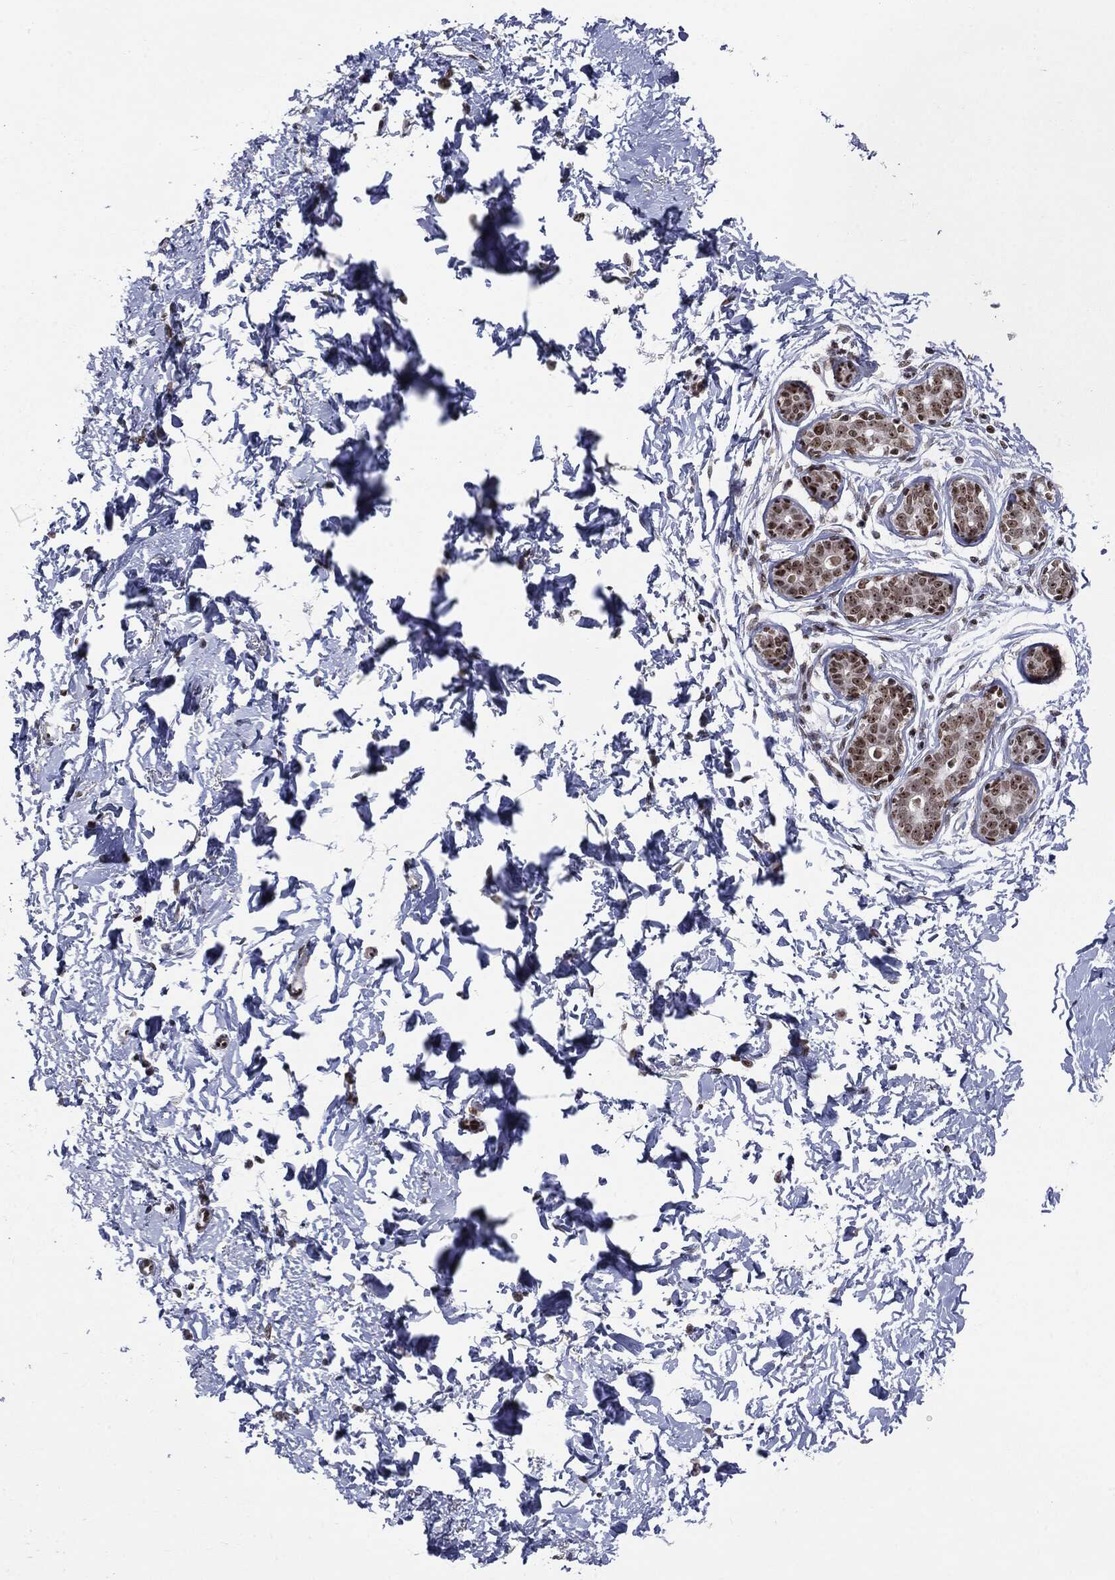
{"staining": {"intensity": "moderate", "quantity": ">75%", "location": "nuclear"}, "tissue": "breast", "cell_type": "Glandular cells", "image_type": "normal", "snomed": [{"axis": "morphology", "description": "Normal tissue, NOS"}, {"axis": "topography", "description": "Breast"}], "caption": "Unremarkable breast displays moderate nuclear expression in about >75% of glandular cells.", "gene": "MDC1", "patient": {"sex": "female", "age": 37}}